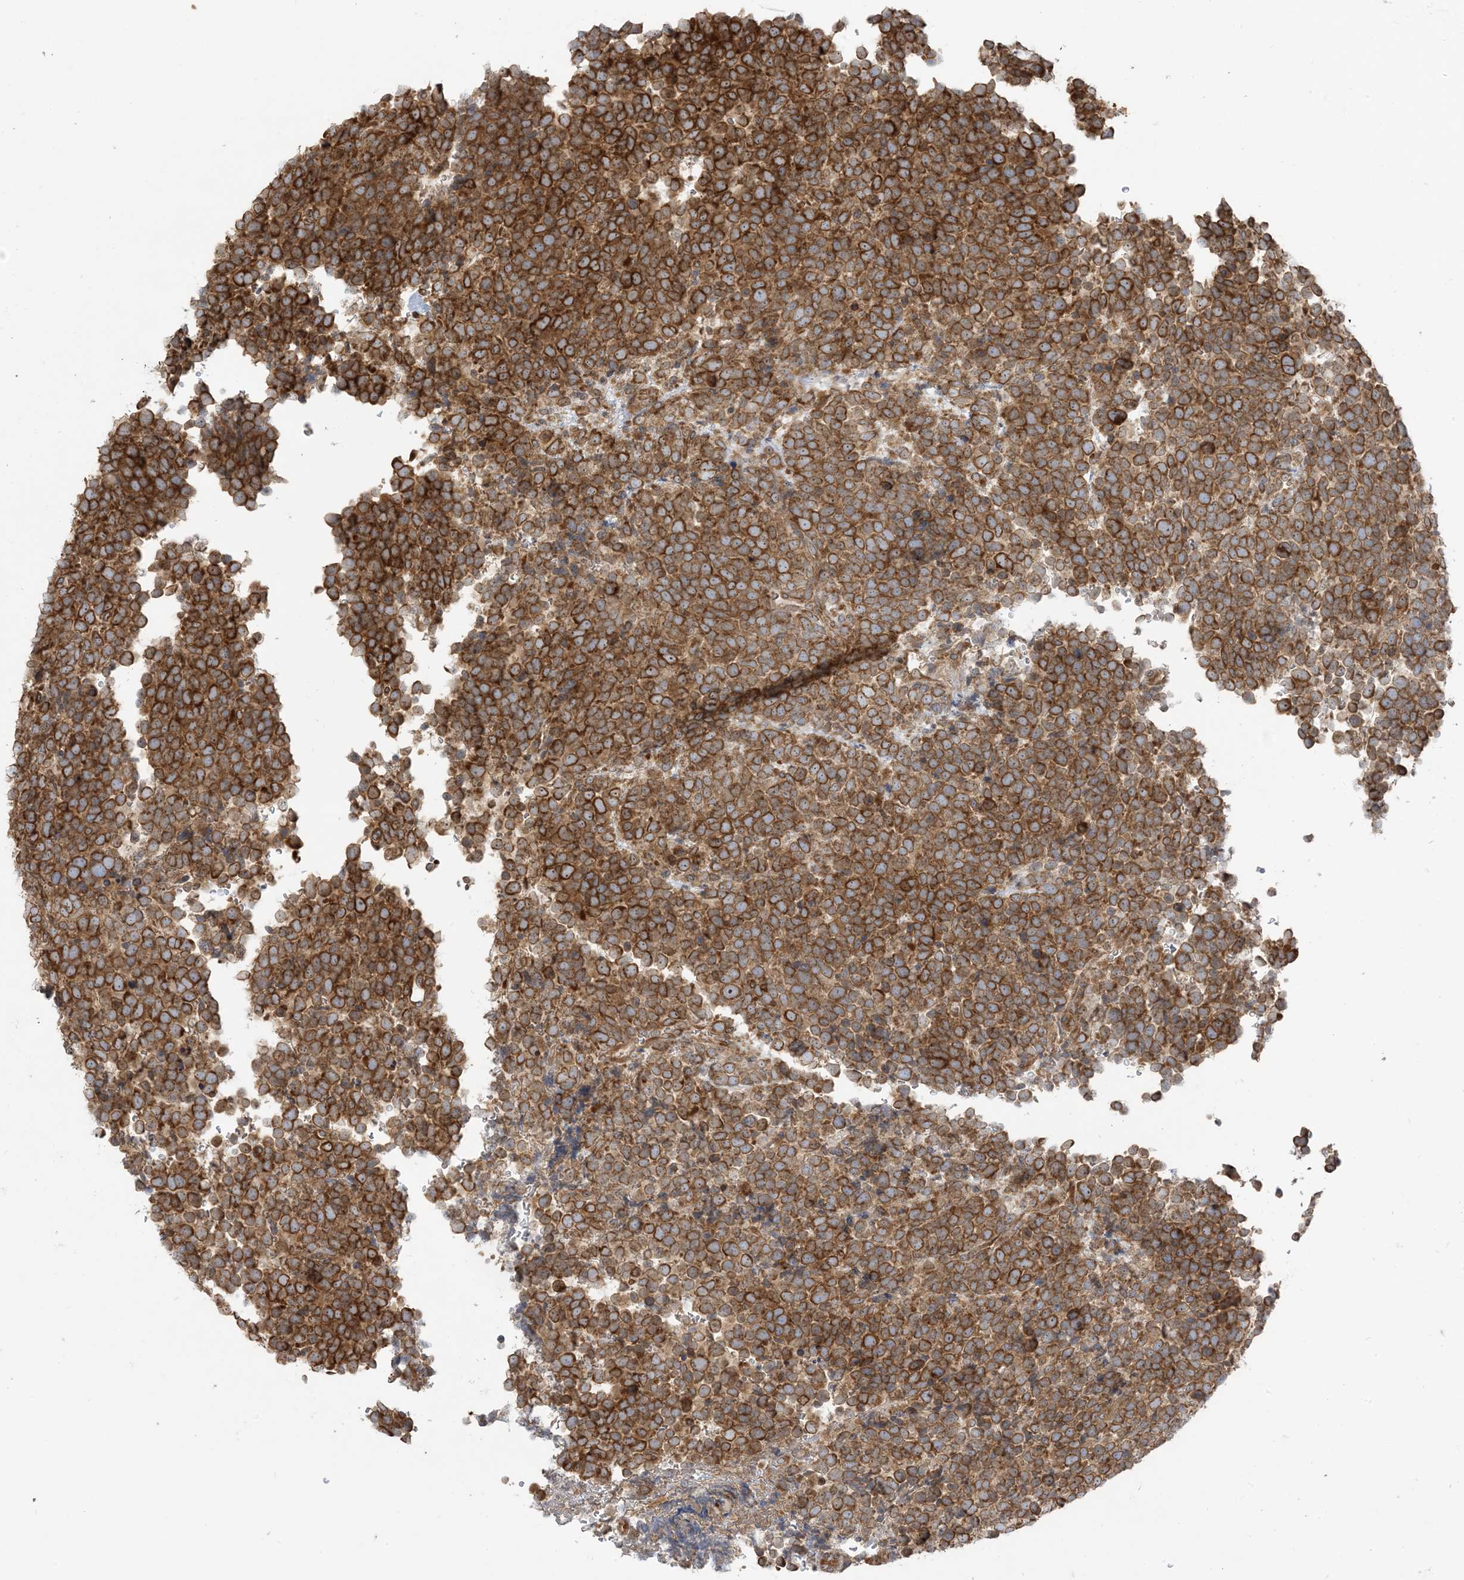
{"staining": {"intensity": "strong", "quantity": ">75%", "location": "cytoplasmic/membranous,nuclear"}, "tissue": "urothelial cancer", "cell_type": "Tumor cells", "image_type": "cancer", "snomed": [{"axis": "morphology", "description": "Urothelial carcinoma, High grade"}, {"axis": "topography", "description": "Urinary bladder"}], "caption": "Immunohistochemical staining of high-grade urothelial carcinoma shows high levels of strong cytoplasmic/membranous and nuclear staining in about >75% of tumor cells. (DAB (3,3'-diaminobenzidine) = brown stain, brightfield microscopy at high magnification).", "gene": "SRP72", "patient": {"sex": "female", "age": 82}}